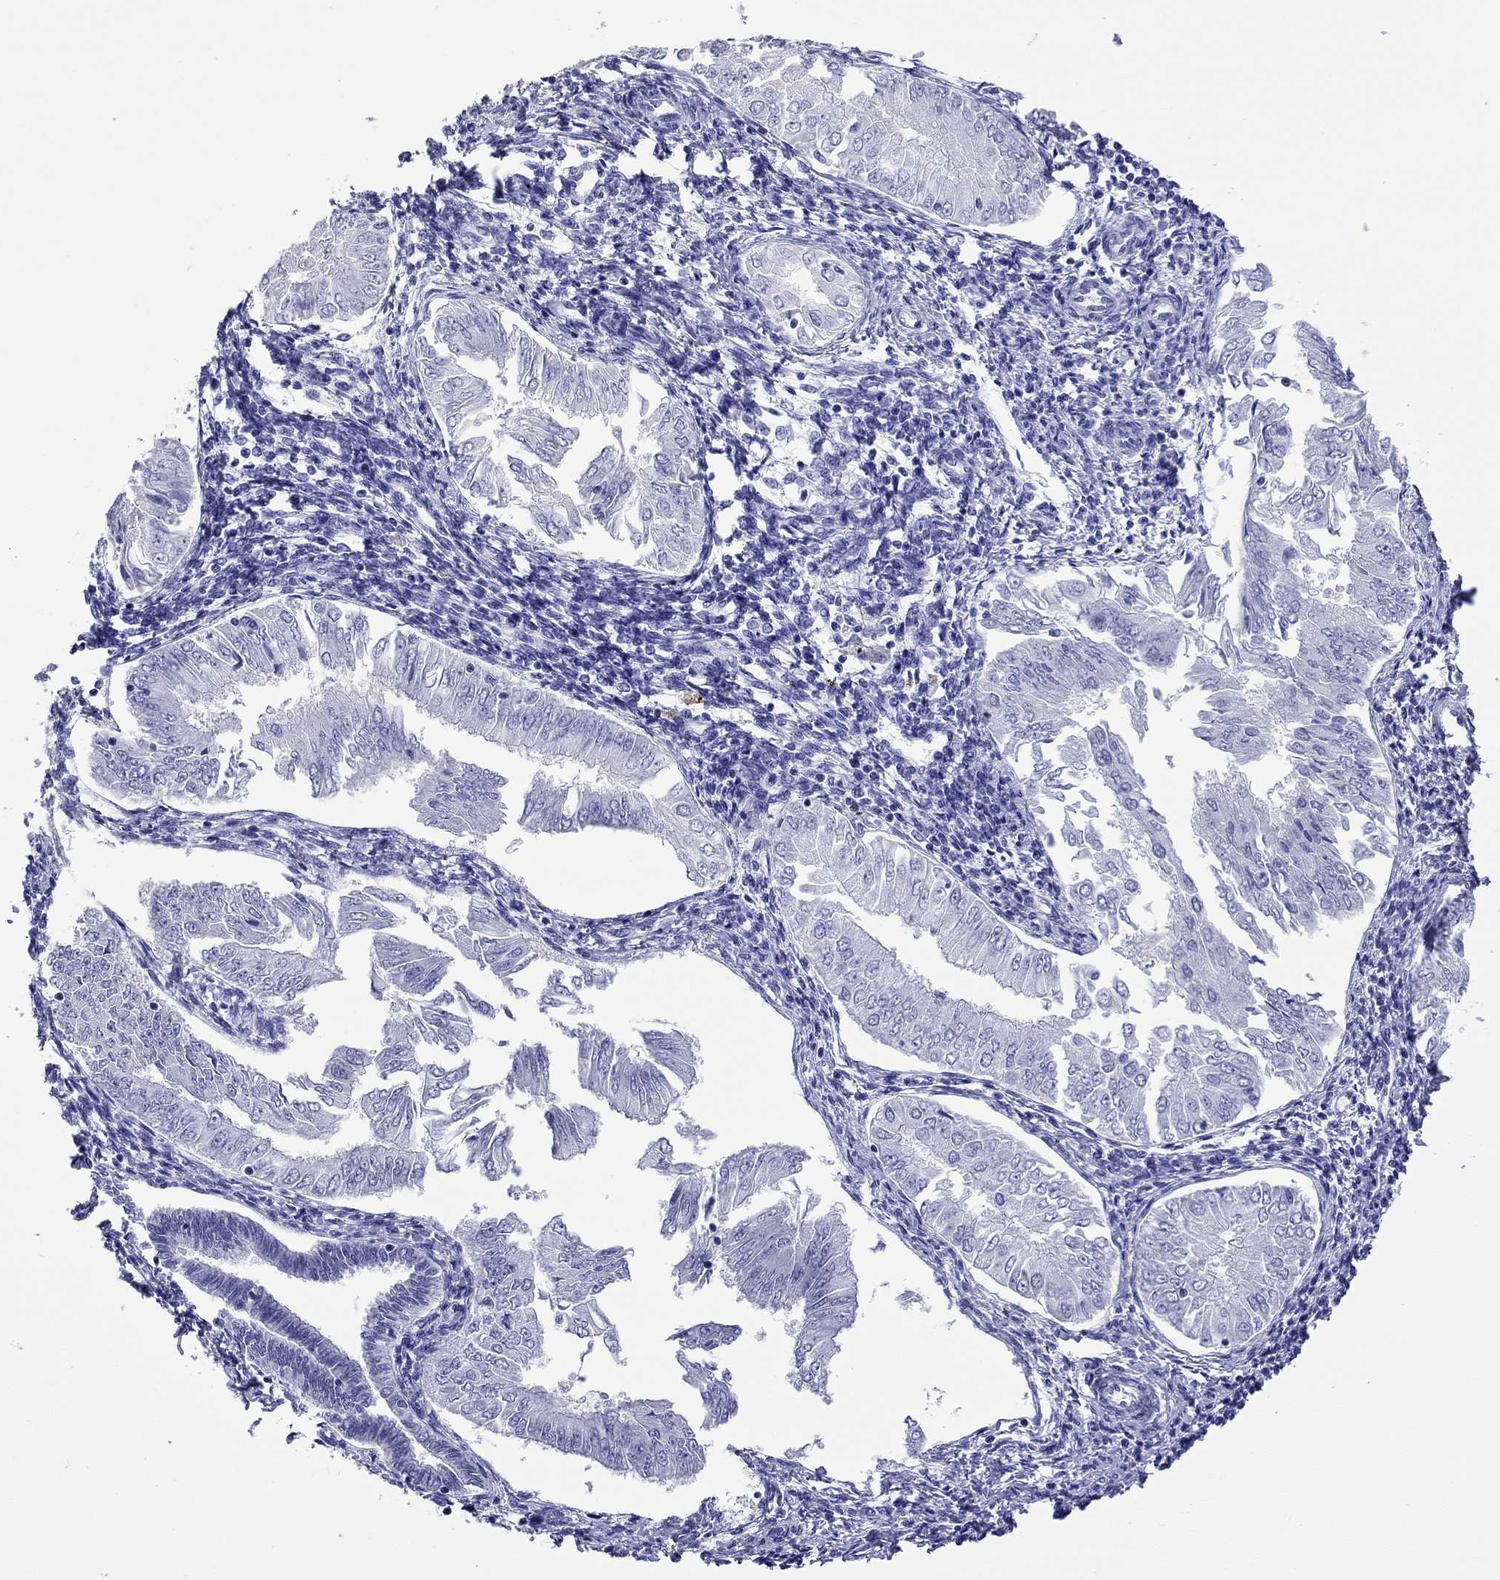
{"staining": {"intensity": "negative", "quantity": "none", "location": "none"}, "tissue": "endometrial cancer", "cell_type": "Tumor cells", "image_type": "cancer", "snomed": [{"axis": "morphology", "description": "Adenocarcinoma, NOS"}, {"axis": "topography", "description": "Endometrium"}], "caption": "Tumor cells are negative for brown protein staining in endometrial adenocarcinoma.", "gene": "FIGLA", "patient": {"sex": "female", "age": 53}}